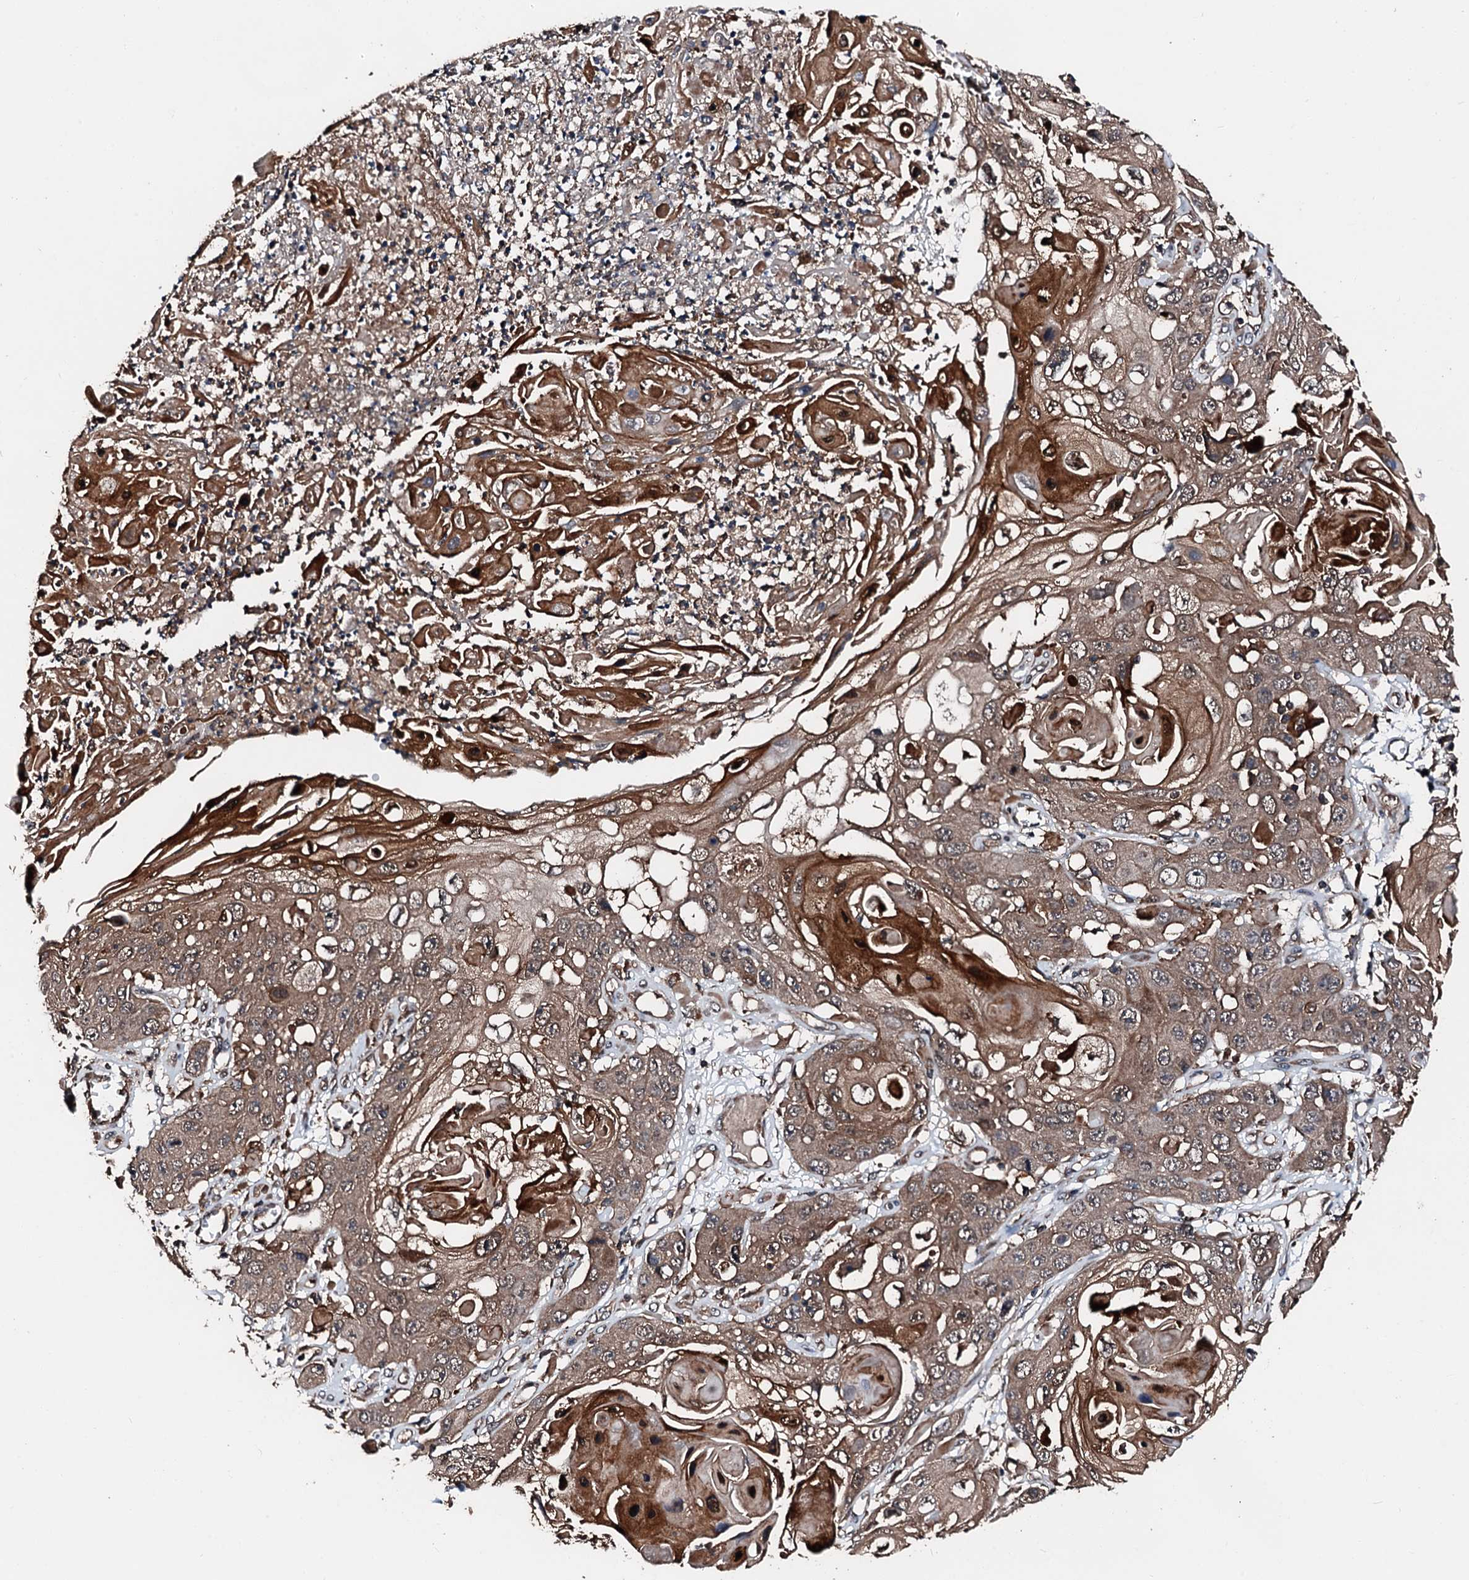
{"staining": {"intensity": "moderate", "quantity": ">75%", "location": "cytoplasmic/membranous"}, "tissue": "skin cancer", "cell_type": "Tumor cells", "image_type": "cancer", "snomed": [{"axis": "morphology", "description": "Squamous cell carcinoma, NOS"}, {"axis": "topography", "description": "Skin"}], "caption": "Moderate cytoplasmic/membranous expression for a protein is identified in about >75% of tumor cells of skin squamous cell carcinoma using immunohistochemistry.", "gene": "FGD4", "patient": {"sex": "male", "age": 55}}